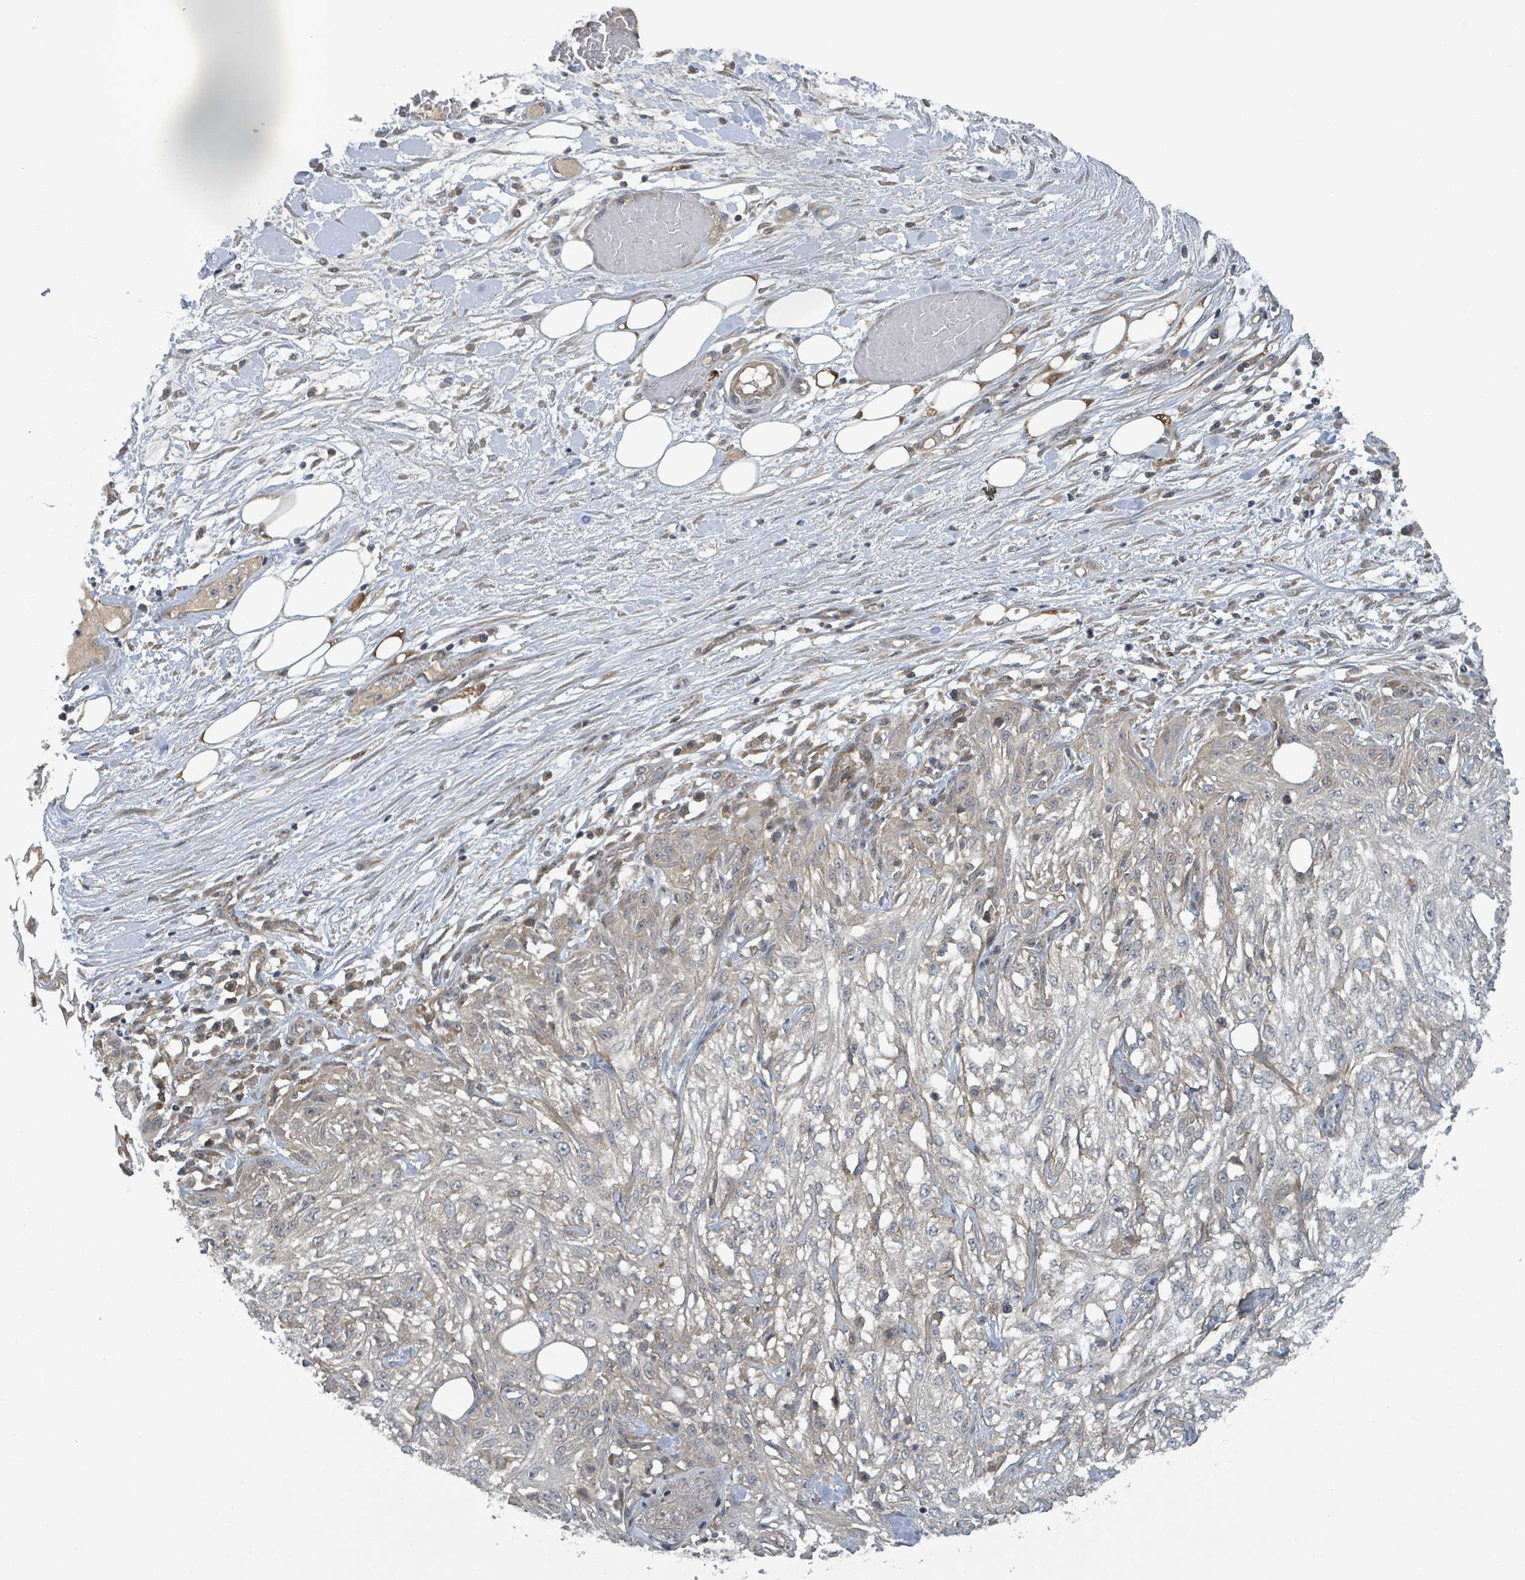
{"staining": {"intensity": "weak", "quantity": "<25%", "location": "cytoplasmic/membranous"}, "tissue": "skin cancer", "cell_type": "Tumor cells", "image_type": "cancer", "snomed": [{"axis": "morphology", "description": "Squamous cell carcinoma, NOS"}, {"axis": "morphology", "description": "Squamous cell carcinoma, metastatic, NOS"}, {"axis": "topography", "description": "Skin"}, {"axis": "topography", "description": "Lymph node"}], "caption": "Histopathology image shows no significant protein positivity in tumor cells of skin cancer.", "gene": "CCDC121", "patient": {"sex": "male", "age": 75}}